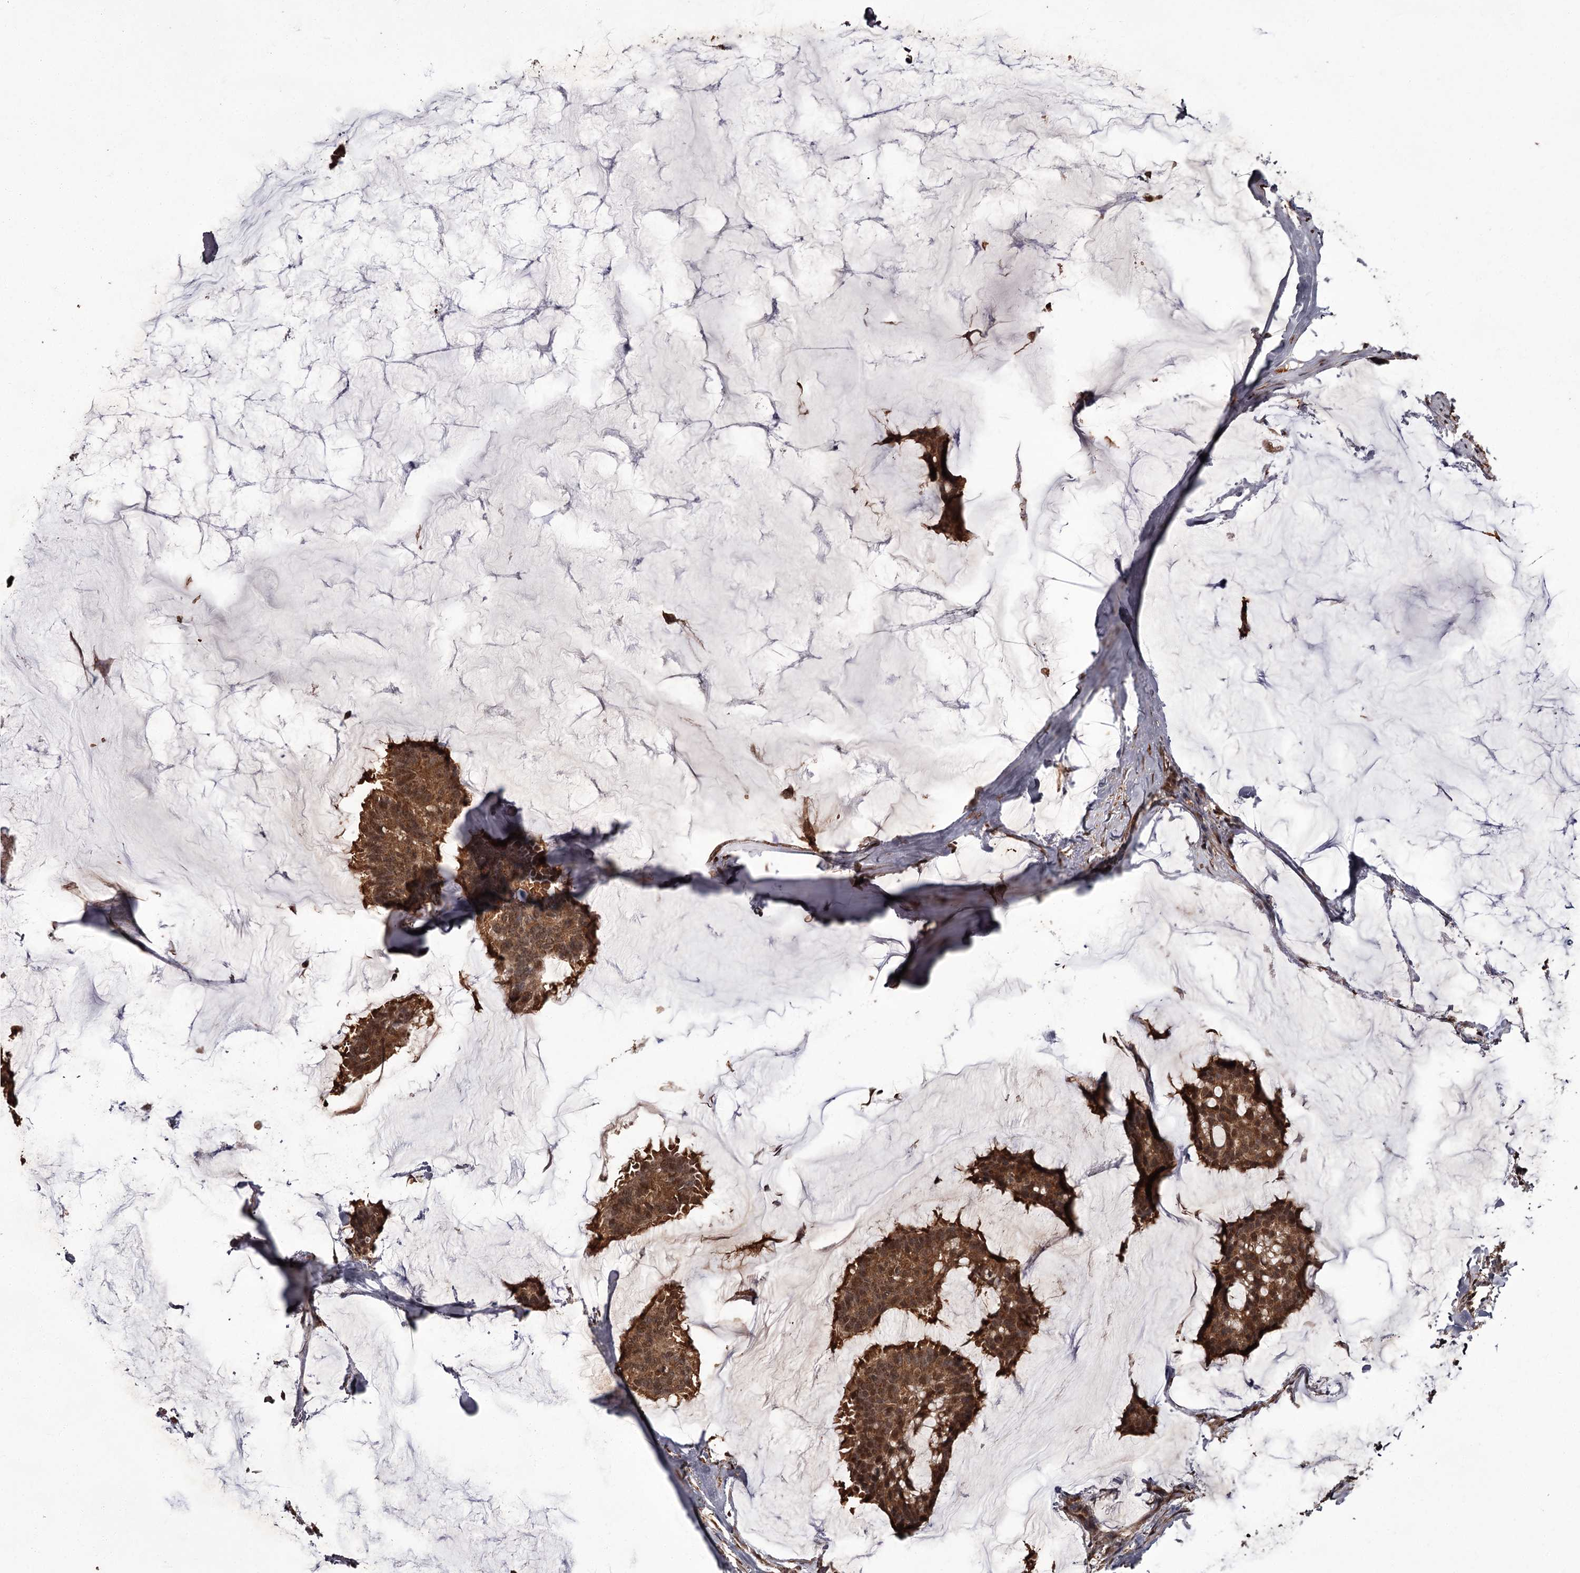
{"staining": {"intensity": "strong", "quantity": ">75%", "location": "cytoplasmic/membranous,nuclear"}, "tissue": "breast cancer", "cell_type": "Tumor cells", "image_type": "cancer", "snomed": [{"axis": "morphology", "description": "Duct carcinoma"}, {"axis": "topography", "description": "Breast"}], "caption": "This histopathology image displays immunohistochemistry (IHC) staining of breast intraductal carcinoma, with high strong cytoplasmic/membranous and nuclear positivity in approximately >75% of tumor cells.", "gene": "NPRL2", "patient": {"sex": "female", "age": 93}}